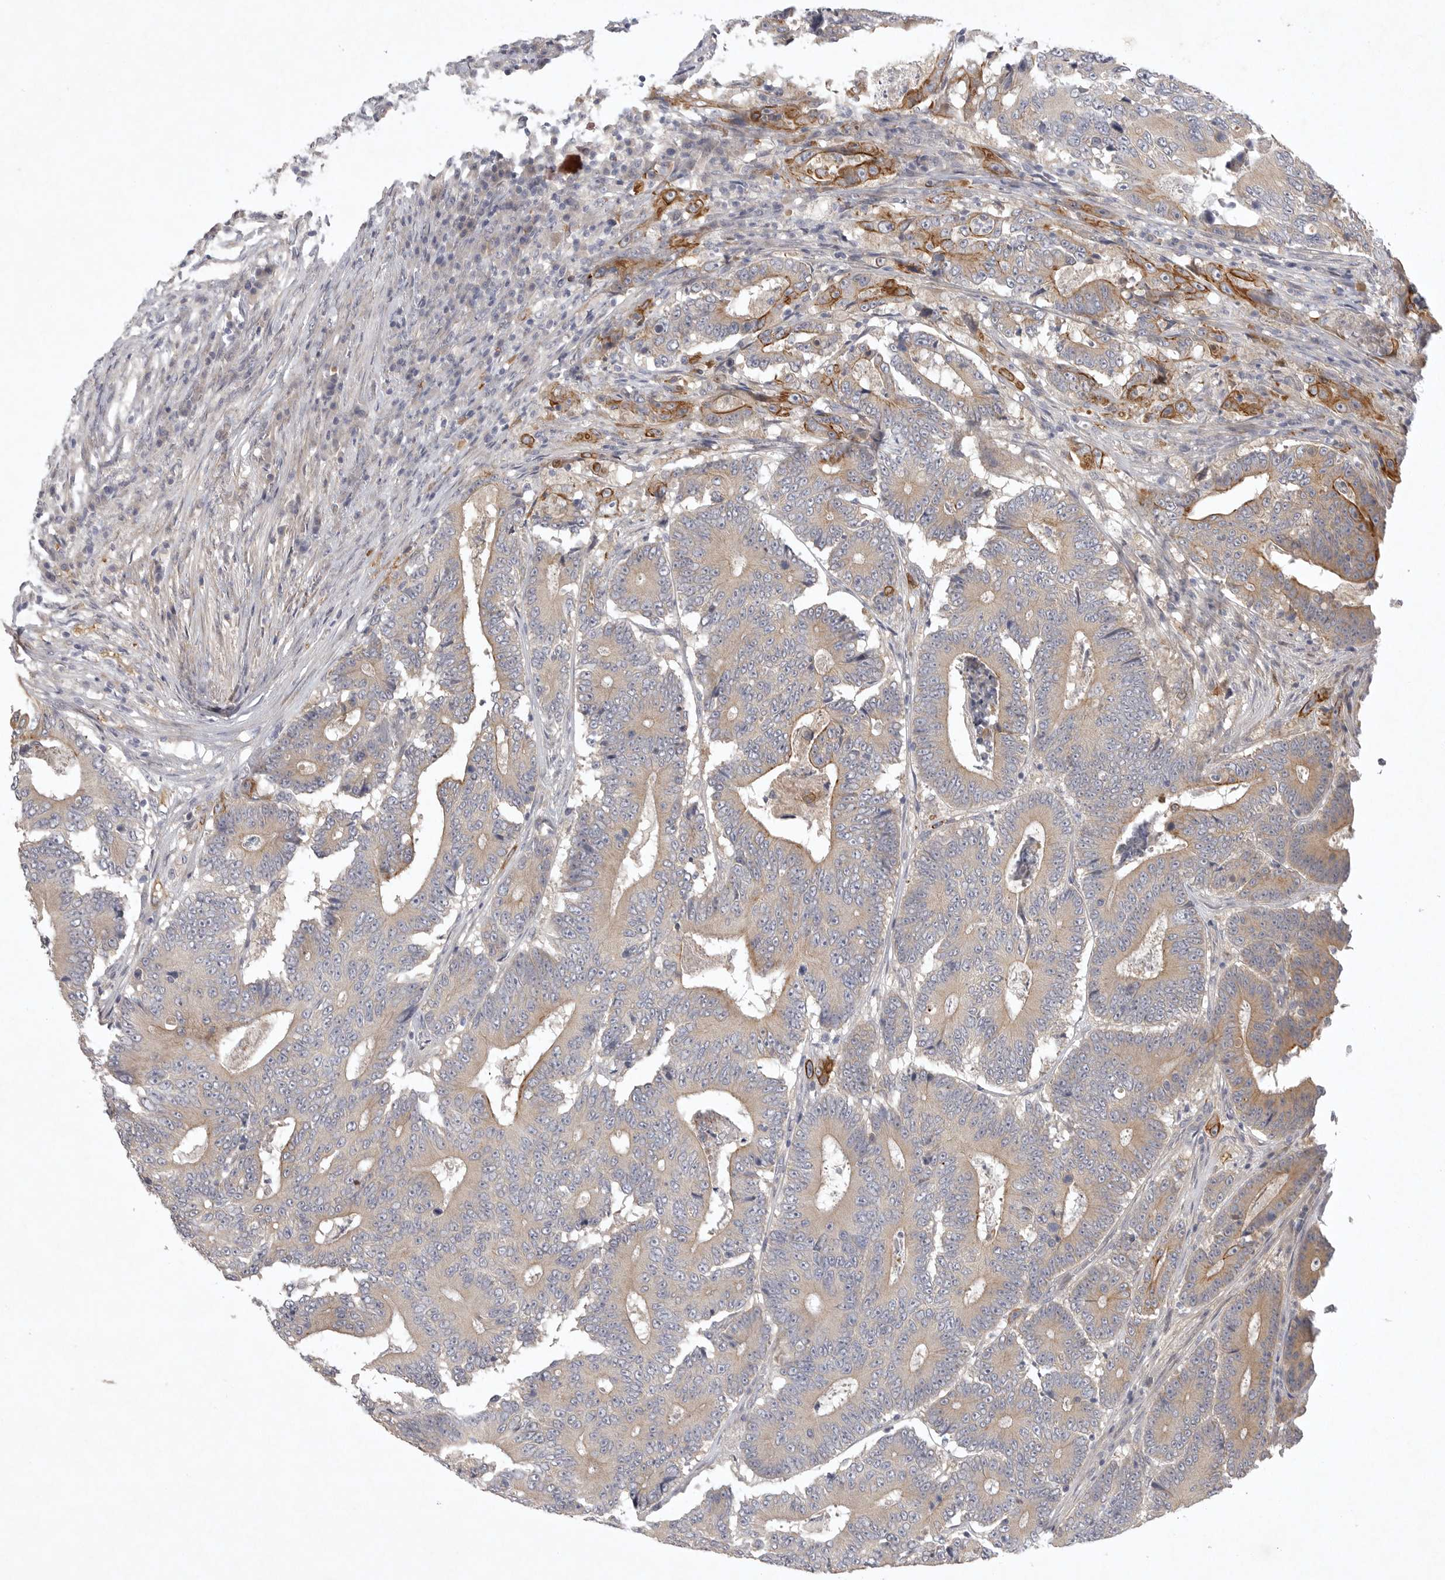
{"staining": {"intensity": "moderate", "quantity": ">75%", "location": "cytoplasmic/membranous"}, "tissue": "colorectal cancer", "cell_type": "Tumor cells", "image_type": "cancer", "snomed": [{"axis": "morphology", "description": "Adenocarcinoma, NOS"}, {"axis": "topography", "description": "Colon"}], "caption": "This histopathology image shows adenocarcinoma (colorectal) stained with immunohistochemistry (IHC) to label a protein in brown. The cytoplasmic/membranous of tumor cells show moderate positivity for the protein. Nuclei are counter-stained blue.", "gene": "BZW2", "patient": {"sex": "male", "age": 83}}